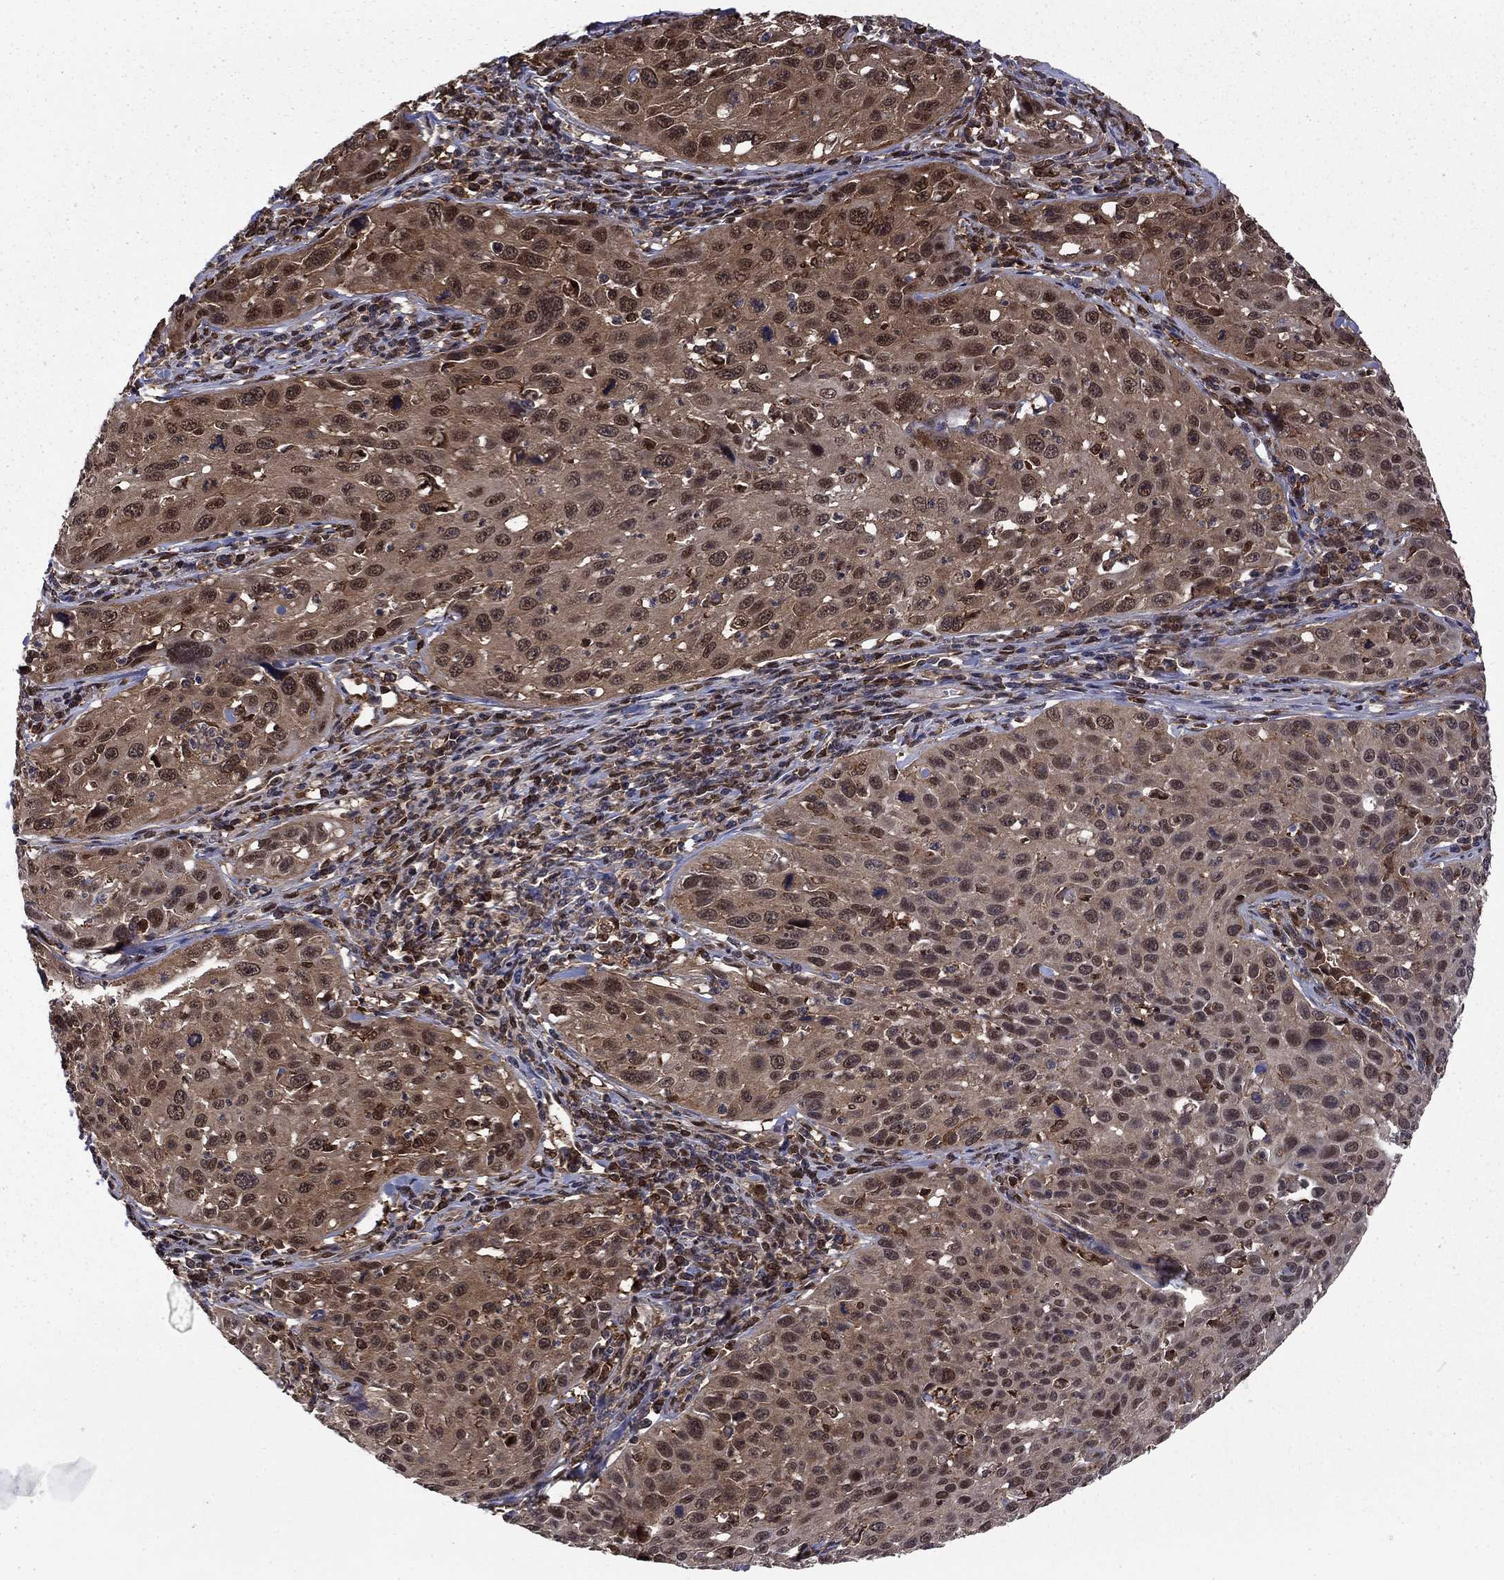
{"staining": {"intensity": "moderate", "quantity": "25%-75%", "location": "cytoplasmic/membranous,nuclear"}, "tissue": "cervical cancer", "cell_type": "Tumor cells", "image_type": "cancer", "snomed": [{"axis": "morphology", "description": "Squamous cell carcinoma, NOS"}, {"axis": "topography", "description": "Cervix"}], "caption": "This image reveals immunohistochemistry staining of human squamous cell carcinoma (cervical), with medium moderate cytoplasmic/membranous and nuclear staining in approximately 25%-75% of tumor cells.", "gene": "PSMD2", "patient": {"sex": "female", "age": 26}}